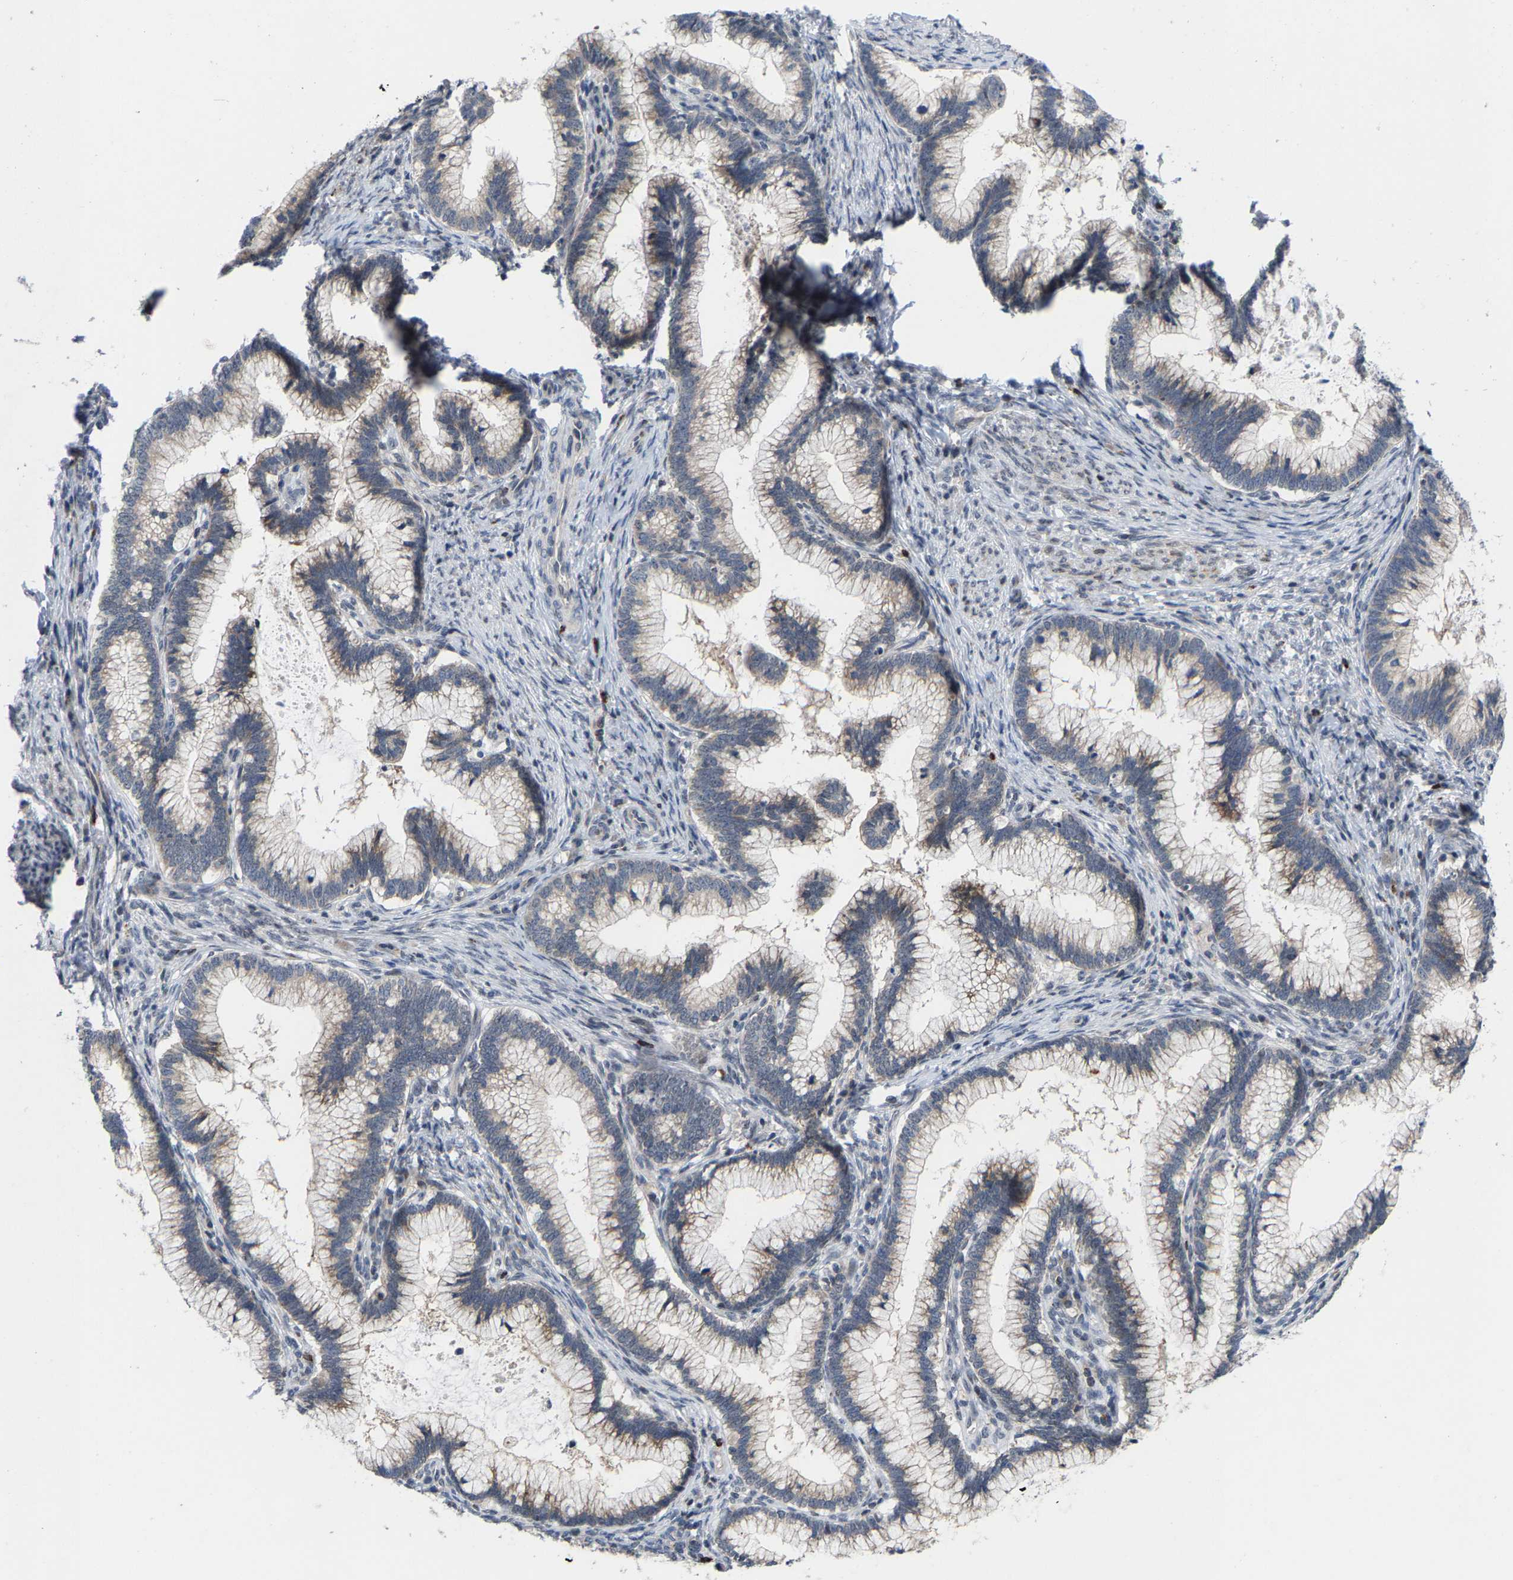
{"staining": {"intensity": "weak", "quantity": "<25%", "location": "cytoplasmic/membranous"}, "tissue": "cervical cancer", "cell_type": "Tumor cells", "image_type": "cancer", "snomed": [{"axis": "morphology", "description": "Adenocarcinoma, NOS"}, {"axis": "topography", "description": "Cervix"}], "caption": "The IHC photomicrograph has no significant expression in tumor cells of adenocarcinoma (cervical) tissue.", "gene": "TDRKH", "patient": {"sex": "female", "age": 36}}